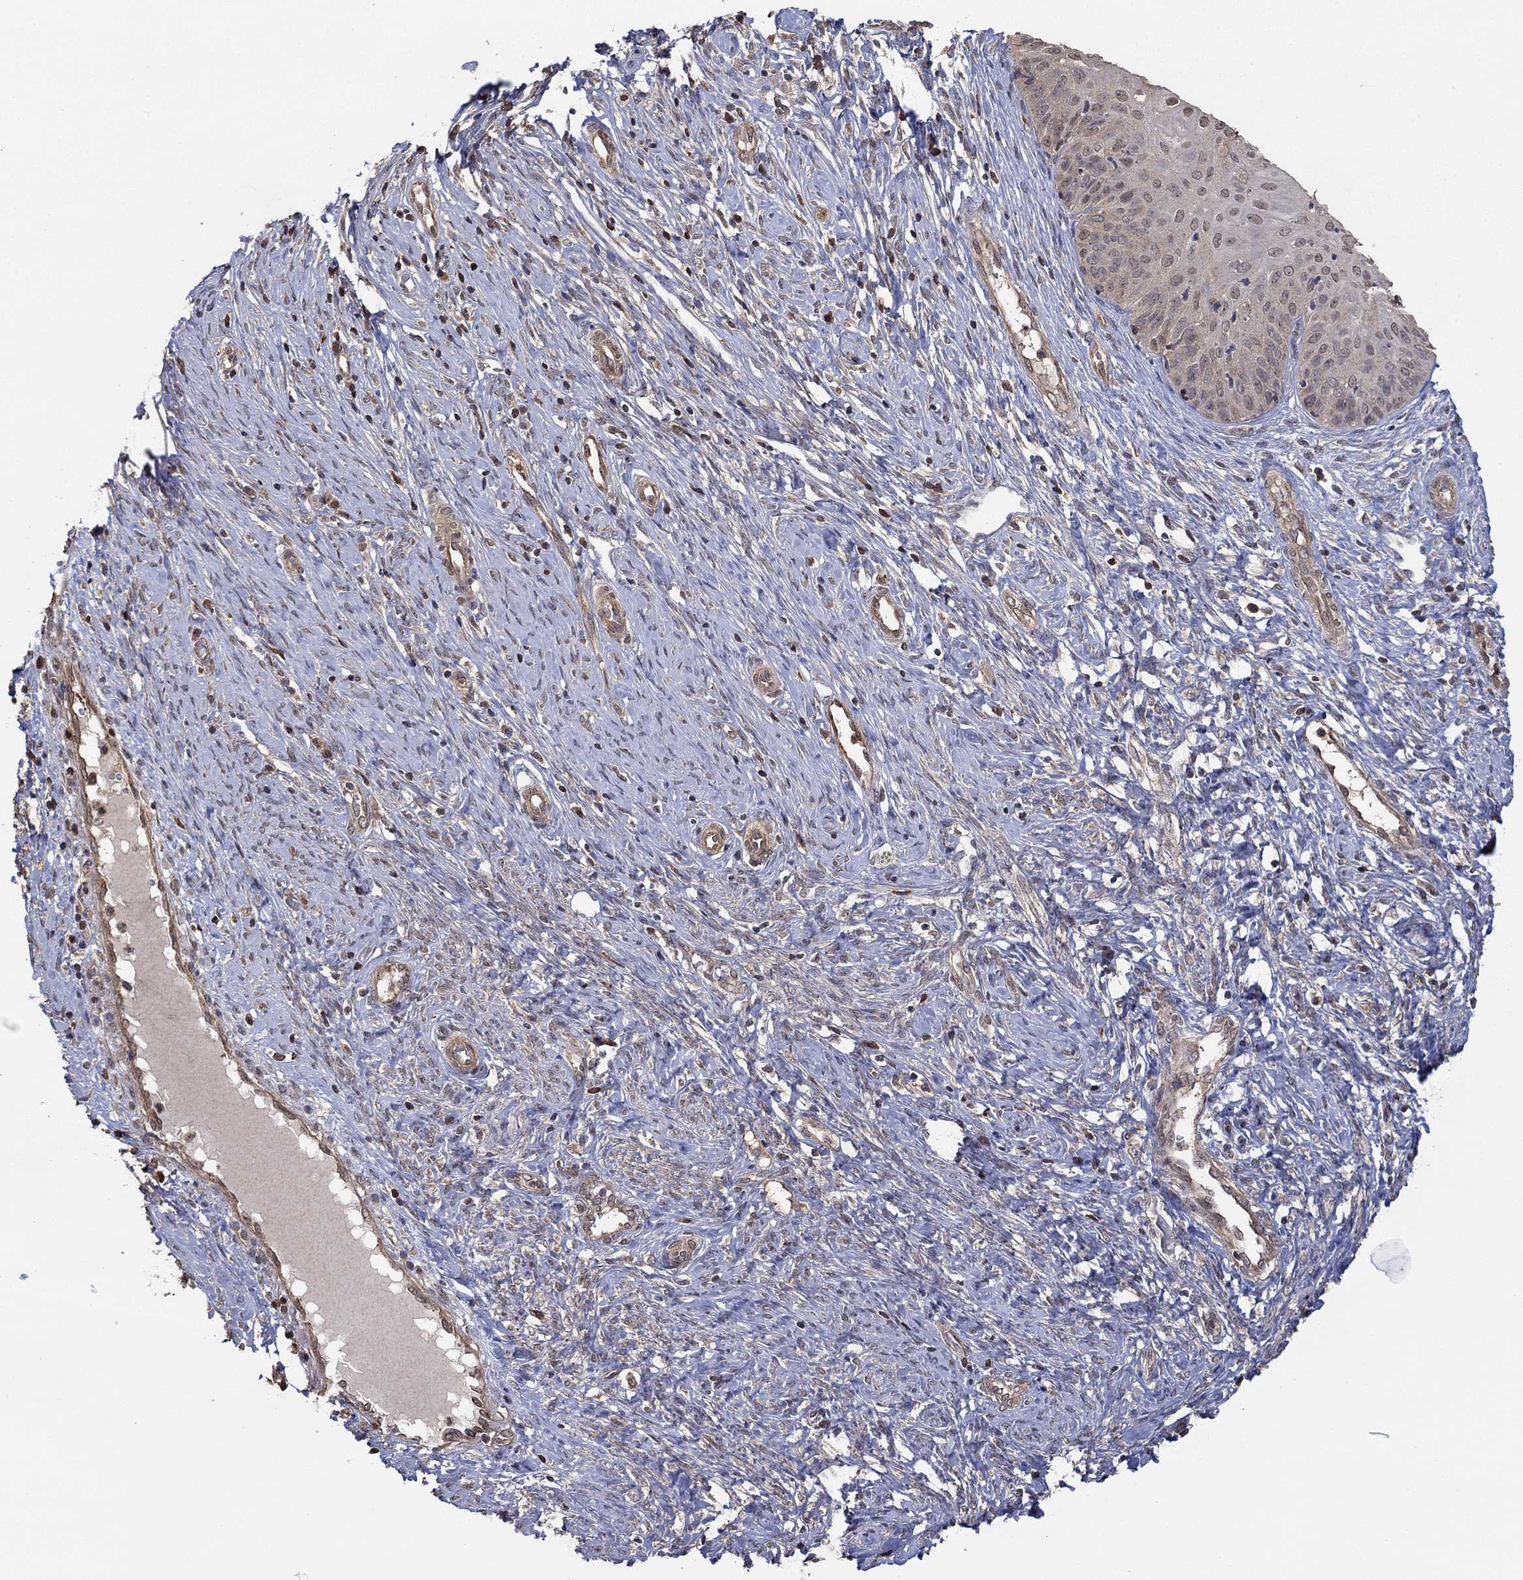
{"staining": {"intensity": "weak", "quantity": "25%-75%", "location": "cytoplasmic/membranous"}, "tissue": "cervical cancer", "cell_type": "Tumor cells", "image_type": "cancer", "snomed": [{"axis": "morphology", "description": "Normal tissue, NOS"}, {"axis": "morphology", "description": "Squamous cell carcinoma, NOS"}, {"axis": "topography", "description": "Cervix"}], "caption": "Immunohistochemical staining of human squamous cell carcinoma (cervical) reveals weak cytoplasmic/membranous protein expression in approximately 25%-75% of tumor cells.", "gene": "RNF114", "patient": {"sex": "female", "age": 39}}